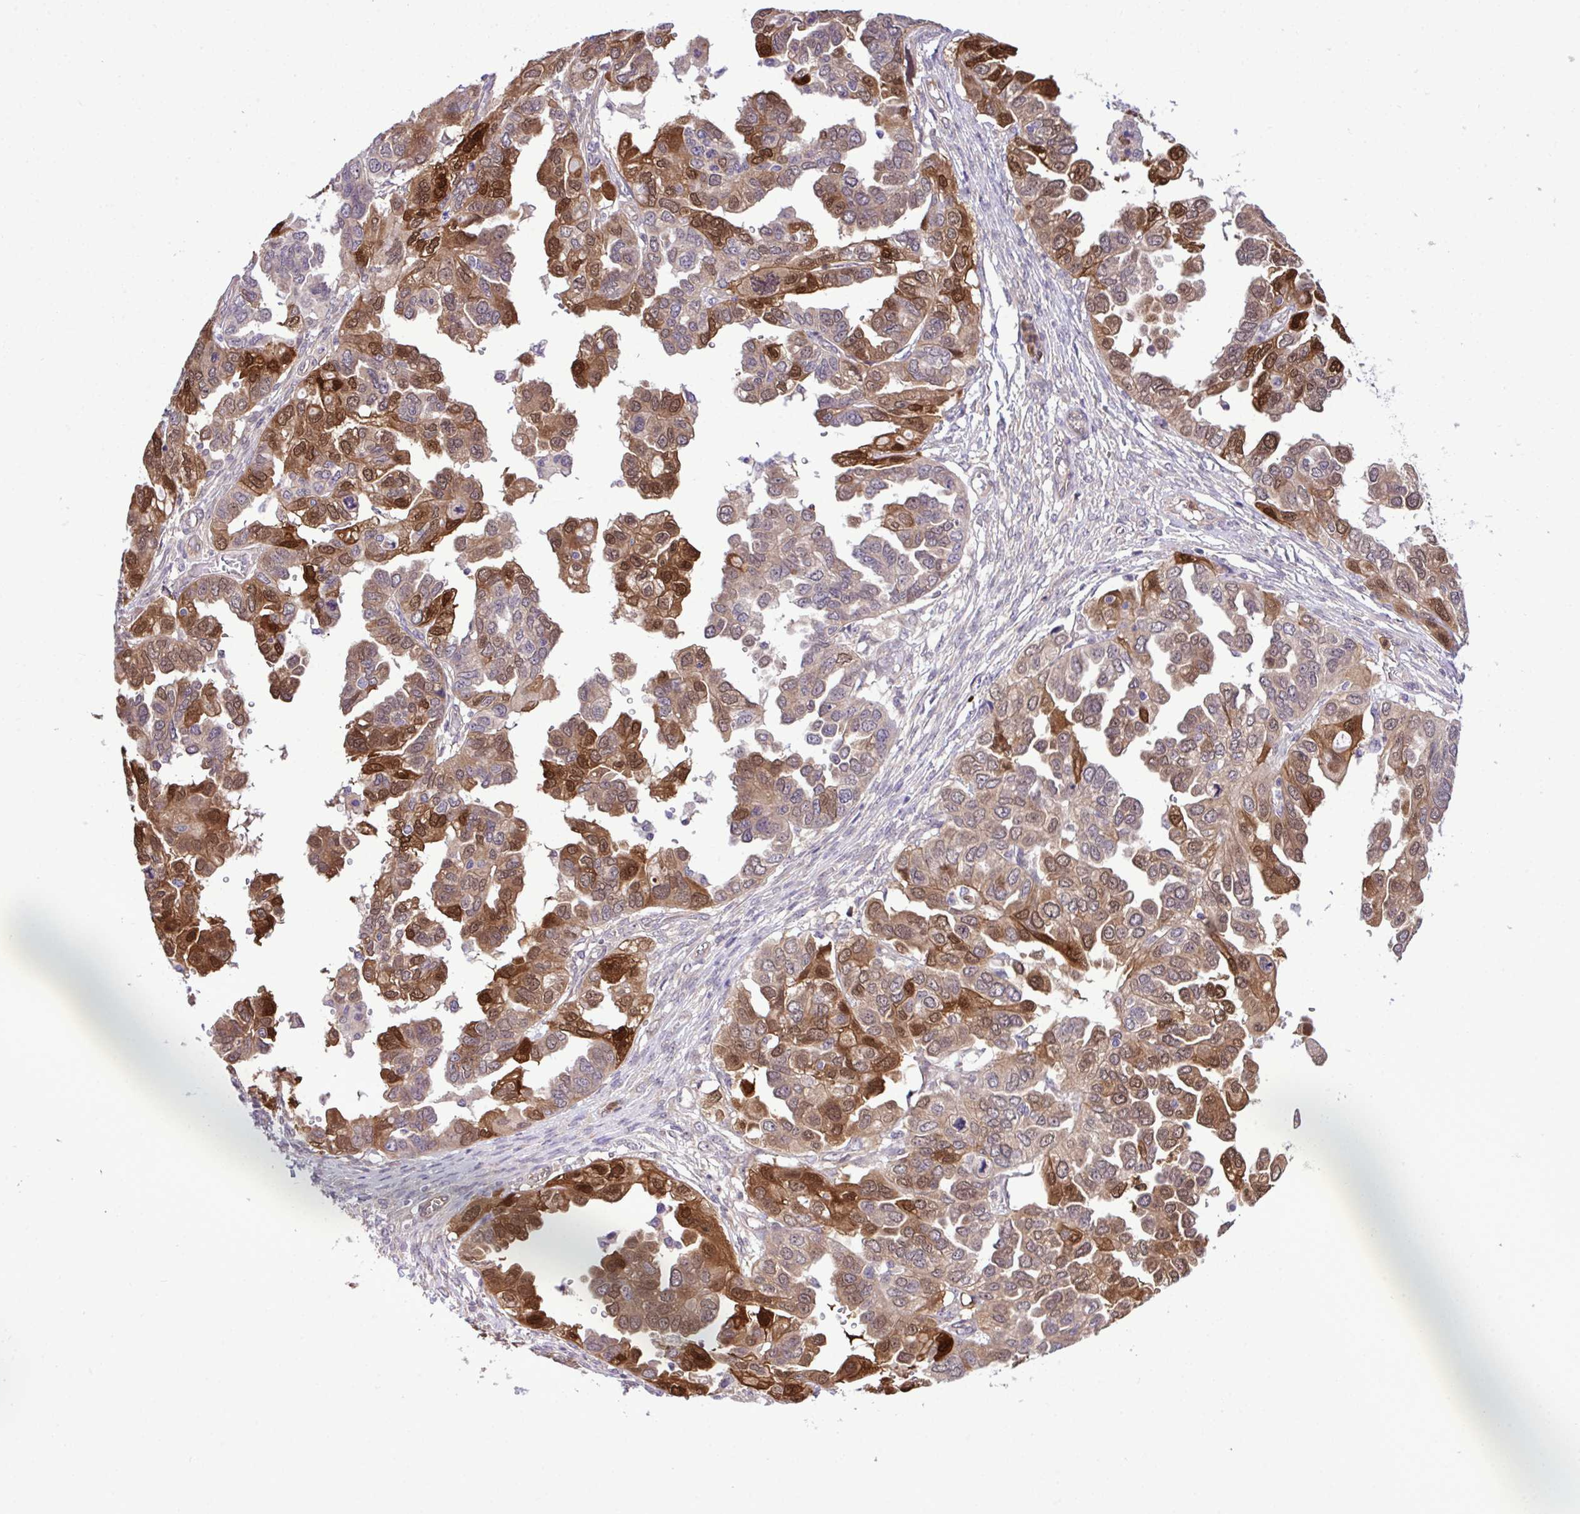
{"staining": {"intensity": "strong", "quantity": "25%-75%", "location": "cytoplasmic/membranous,nuclear"}, "tissue": "ovarian cancer", "cell_type": "Tumor cells", "image_type": "cancer", "snomed": [{"axis": "morphology", "description": "Cystadenocarcinoma, serous, NOS"}, {"axis": "topography", "description": "Ovary"}], "caption": "Approximately 25%-75% of tumor cells in human ovarian cancer show strong cytoplasmic/membranous and nuclear protein staining as visualized by brown immunohistochemical staining.", "gene": "CMPK1", "patient": {"sex": "female", "age": 53}}